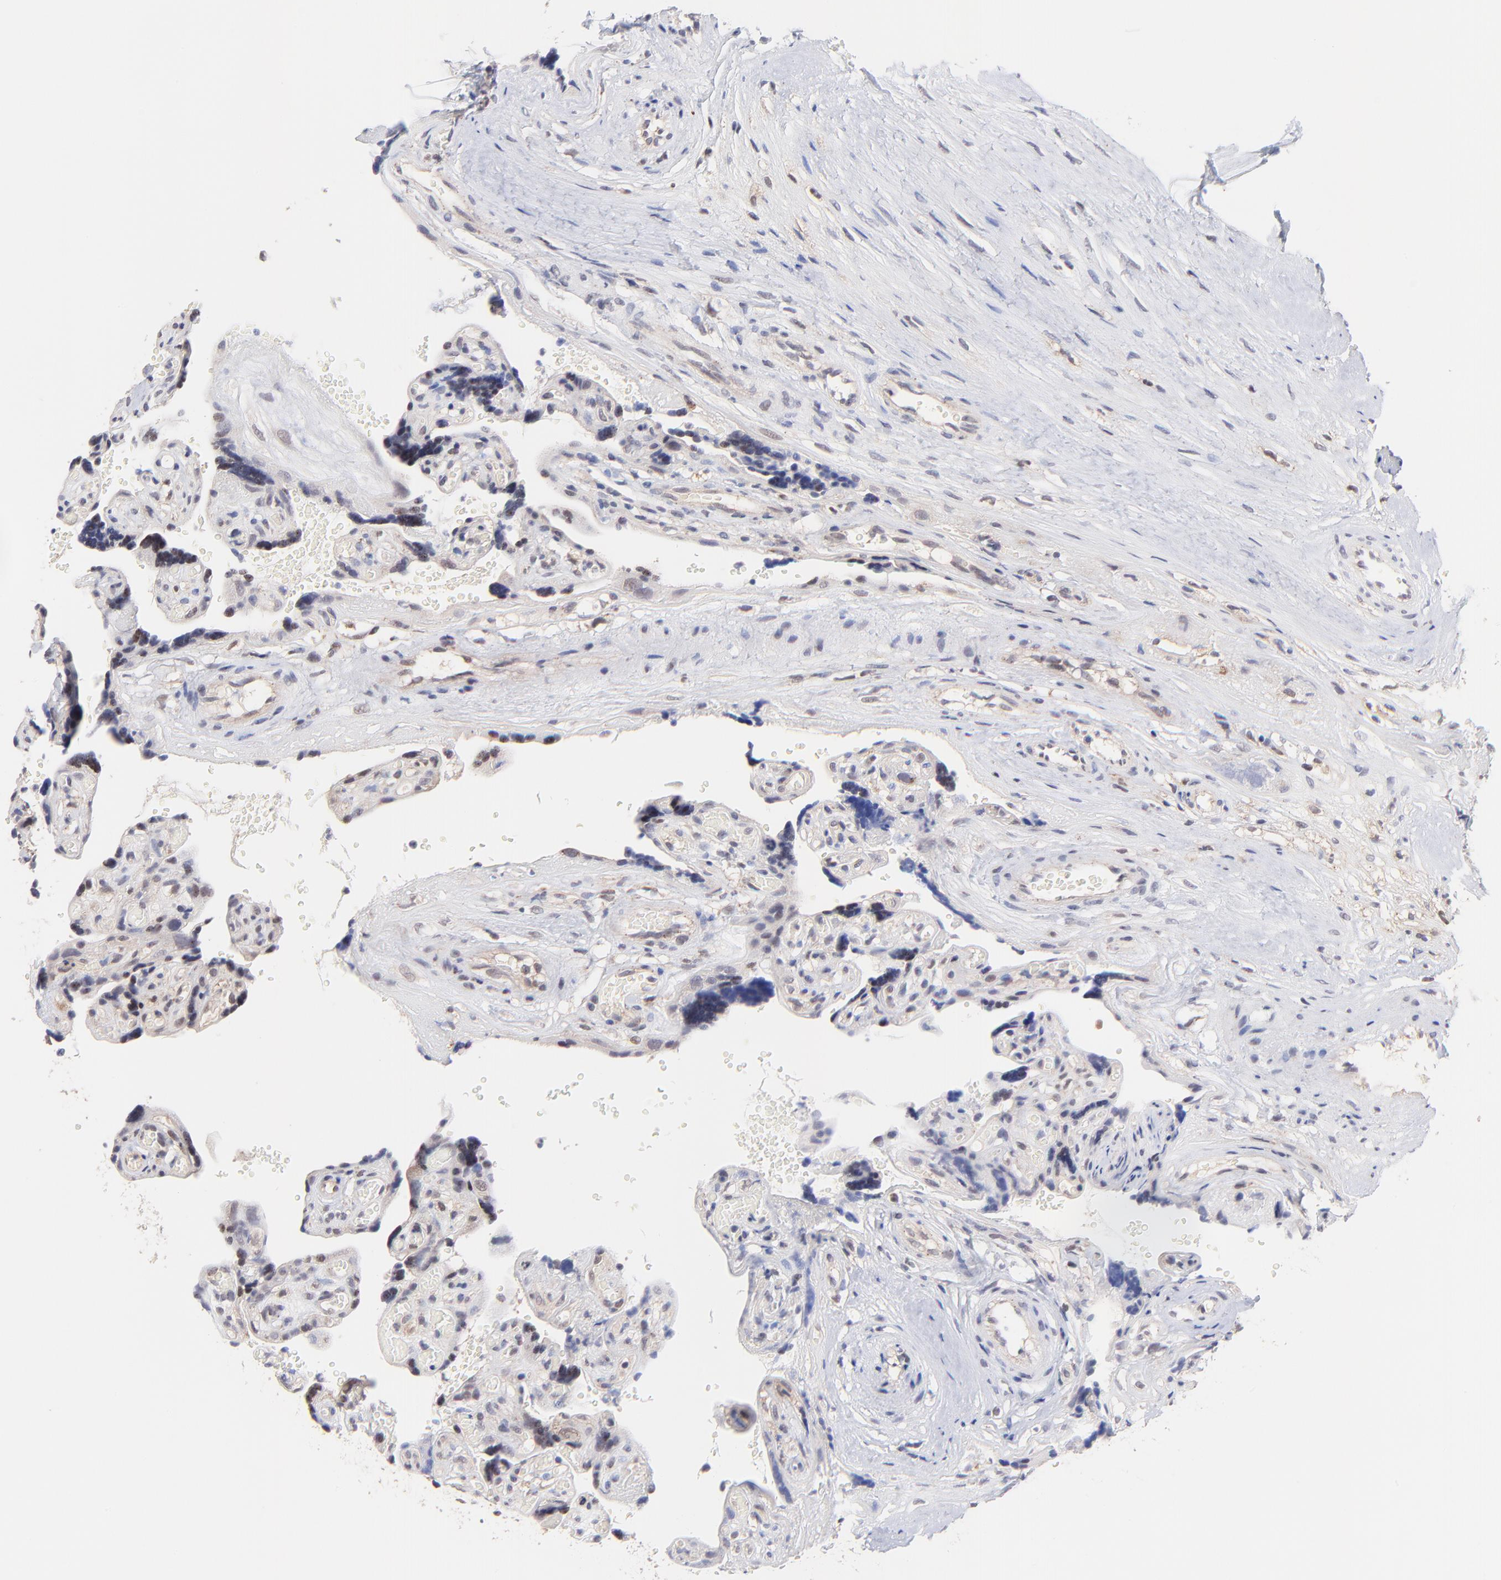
{"staining": {"intensity": "weak", "quantity": ">75%", "location": "nuclear"}, "tissue": "placenta", "cell_type": "Decidual cells", "image_type": "normal", "snomed": [{"axis": "morphology", "description": "Normal tissue, NOS"}, {"axis": "topography", "description": "Placenta"}], "caption": "A micrograph of human placenta stained for a protein exhibits weak nuclear brown staining in decidual cells. The protein is stained brown, and the nuclei are stained in blue (DAB (3,3'-diaminobenzidine) IHC with brightfield microscopy, high magnification).", "gene": "ZNF747", "patient": {"sex": "female", "age": 30}}